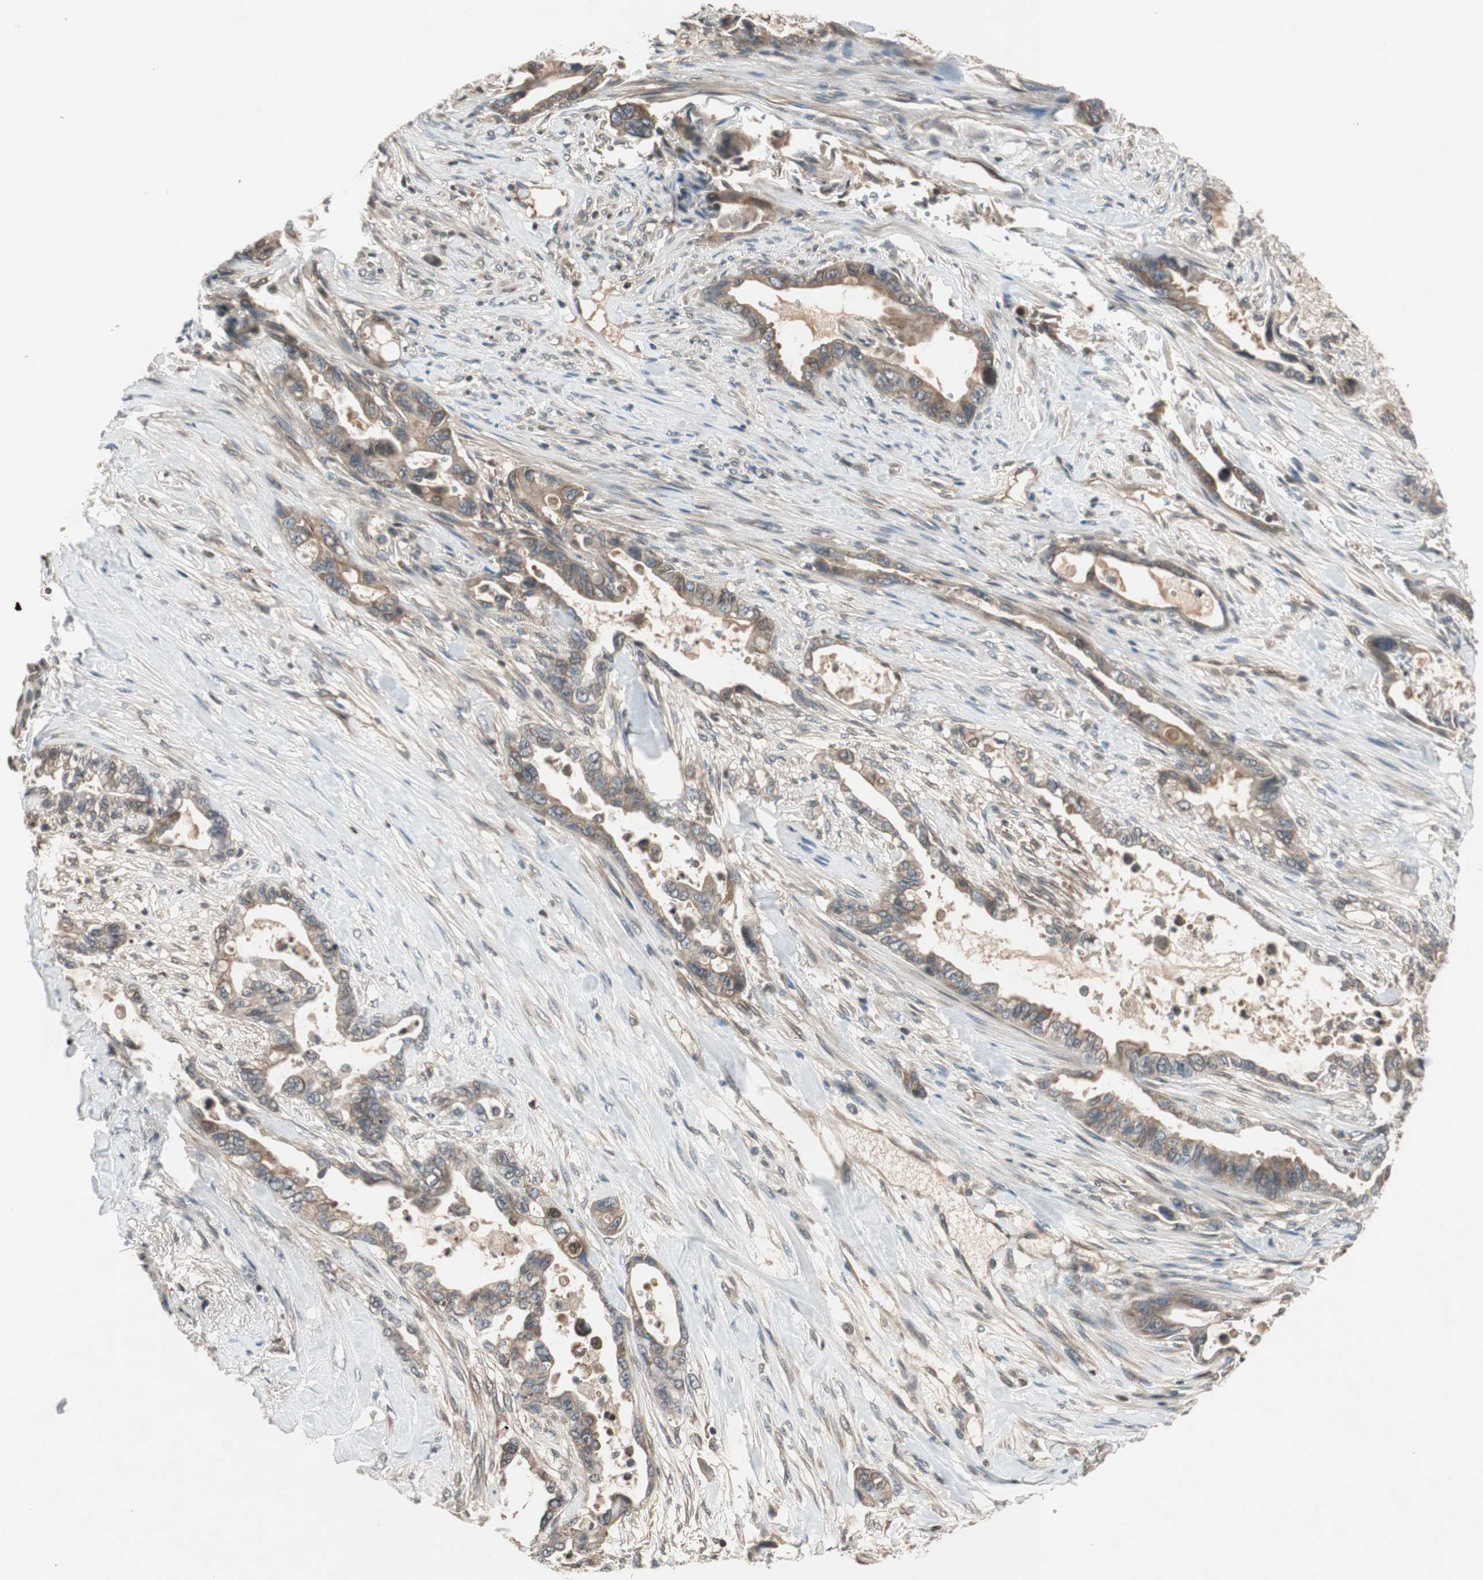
{"staining": {"intensity": "moderate", "quantity": ">75%", "location": "cytoplasmic/membranous"}, "tissue": "pancreatic cancer", "cell_type": "Tumor cells", "image_type": "cancer", "snomed": [{"axis": "morphology", "description": "Adenocarcinoma, NOS"}, {"axis": "topography", "description": "Pancreas"}], "caption": "Immunohistochemical staining of adenocarcinoma (pancreatic) shows moderate cytoplasmic/membranous protein expression in approximately >75% of tumor cells. The protein is stained brown, and the nuclei are stained in blue (DAB (3,3'-diaminobenzidine) IHC with brightfield microscopy, high magnification).", "gene": "GCLM", "patient": {"sex": "male", "age": 70}}